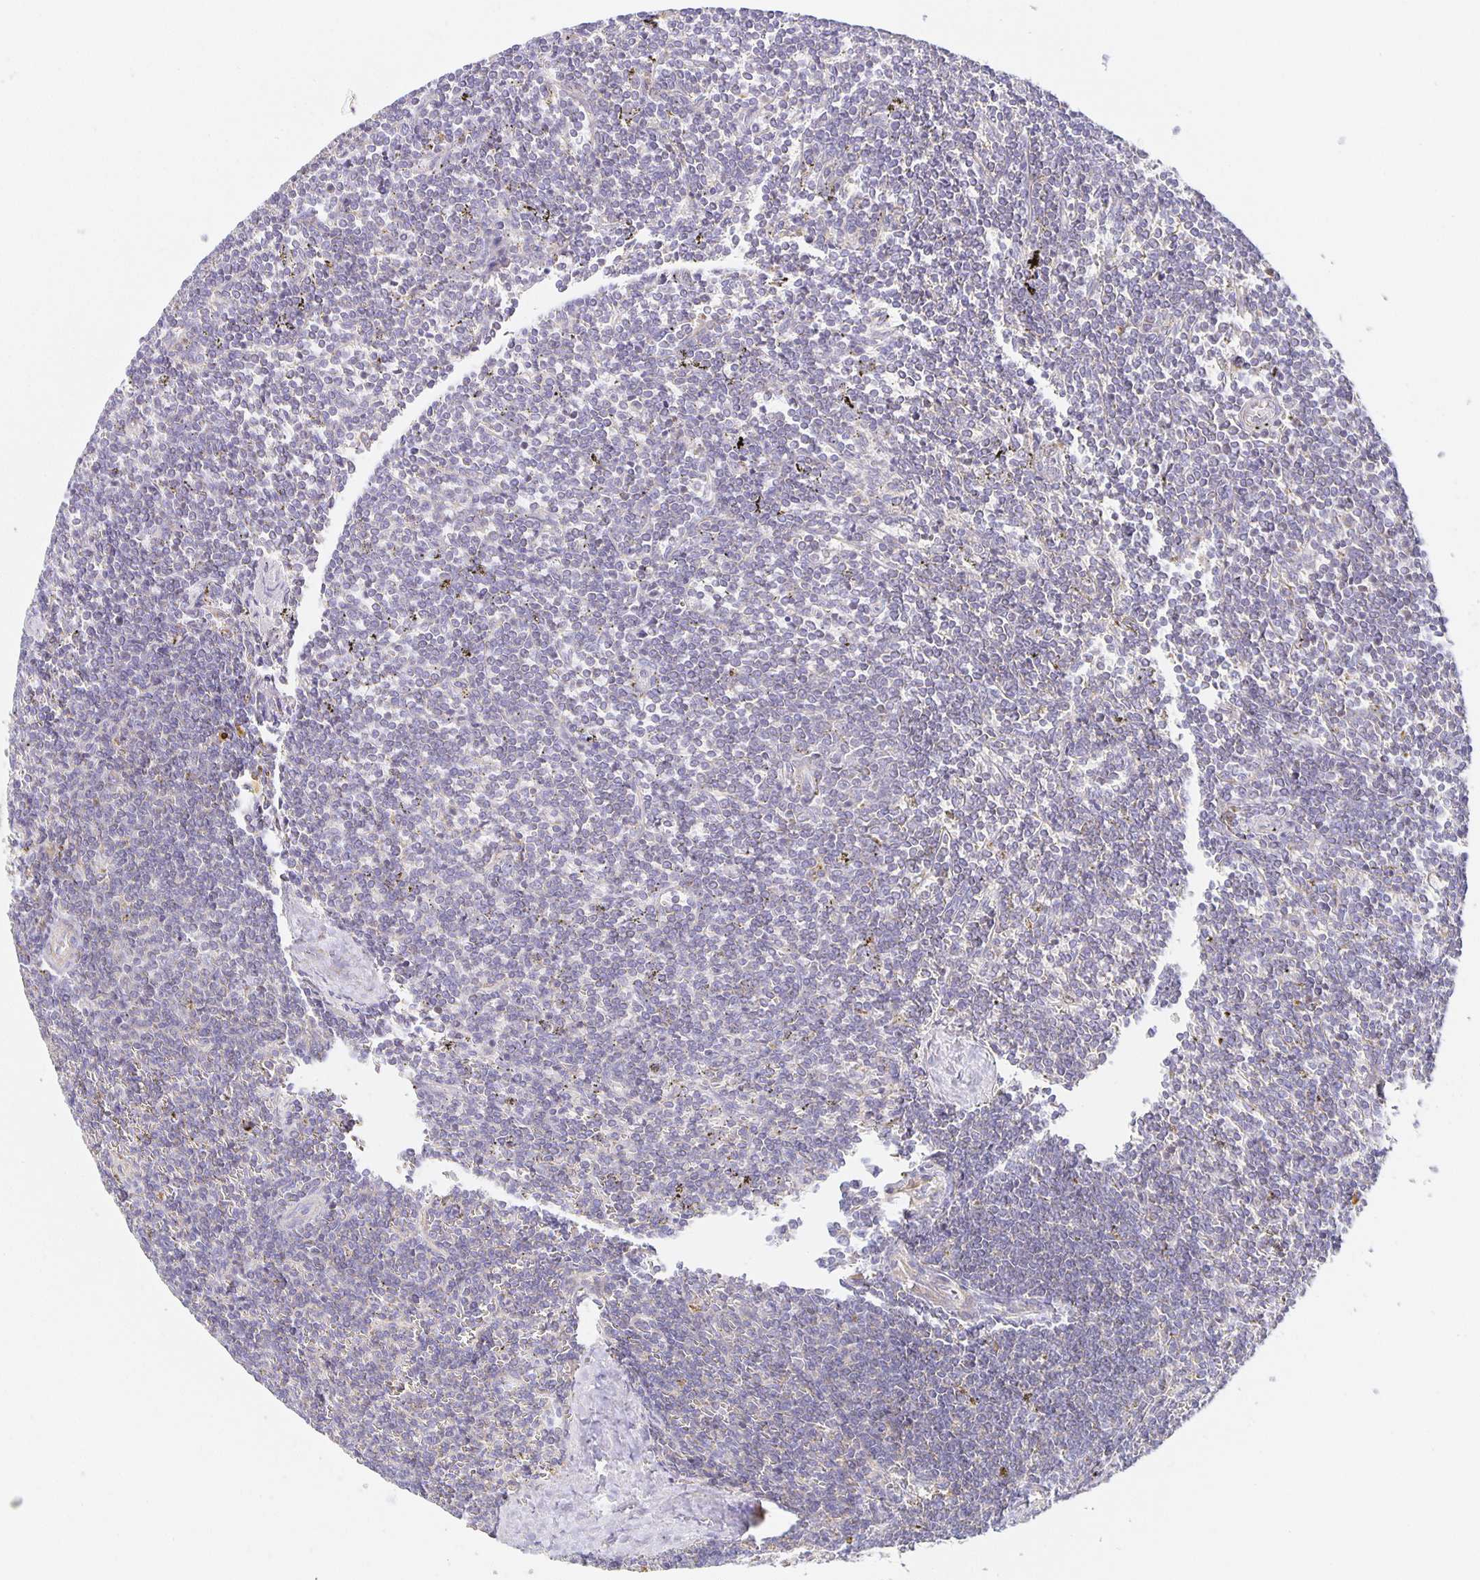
{"staining": {"intensity": "negative", "quantity": "none", "location": "none"}, "tissue": "lymphoma", "cell_type": "Tumor cells", "image_type": "cancer", "snomed": [{"axis": "morphology", "description": "Malignant lymphoma, non-Hodgkin's type, Low grade"}, {"axis": "topography", "description": "Spleen"}], "caption": "Lymphoma was stained to show a protein in brown. There is no significant positivity in tumor cells.", "gene": "FLRT3", "patient": {"sex": "male", "age": 78}}